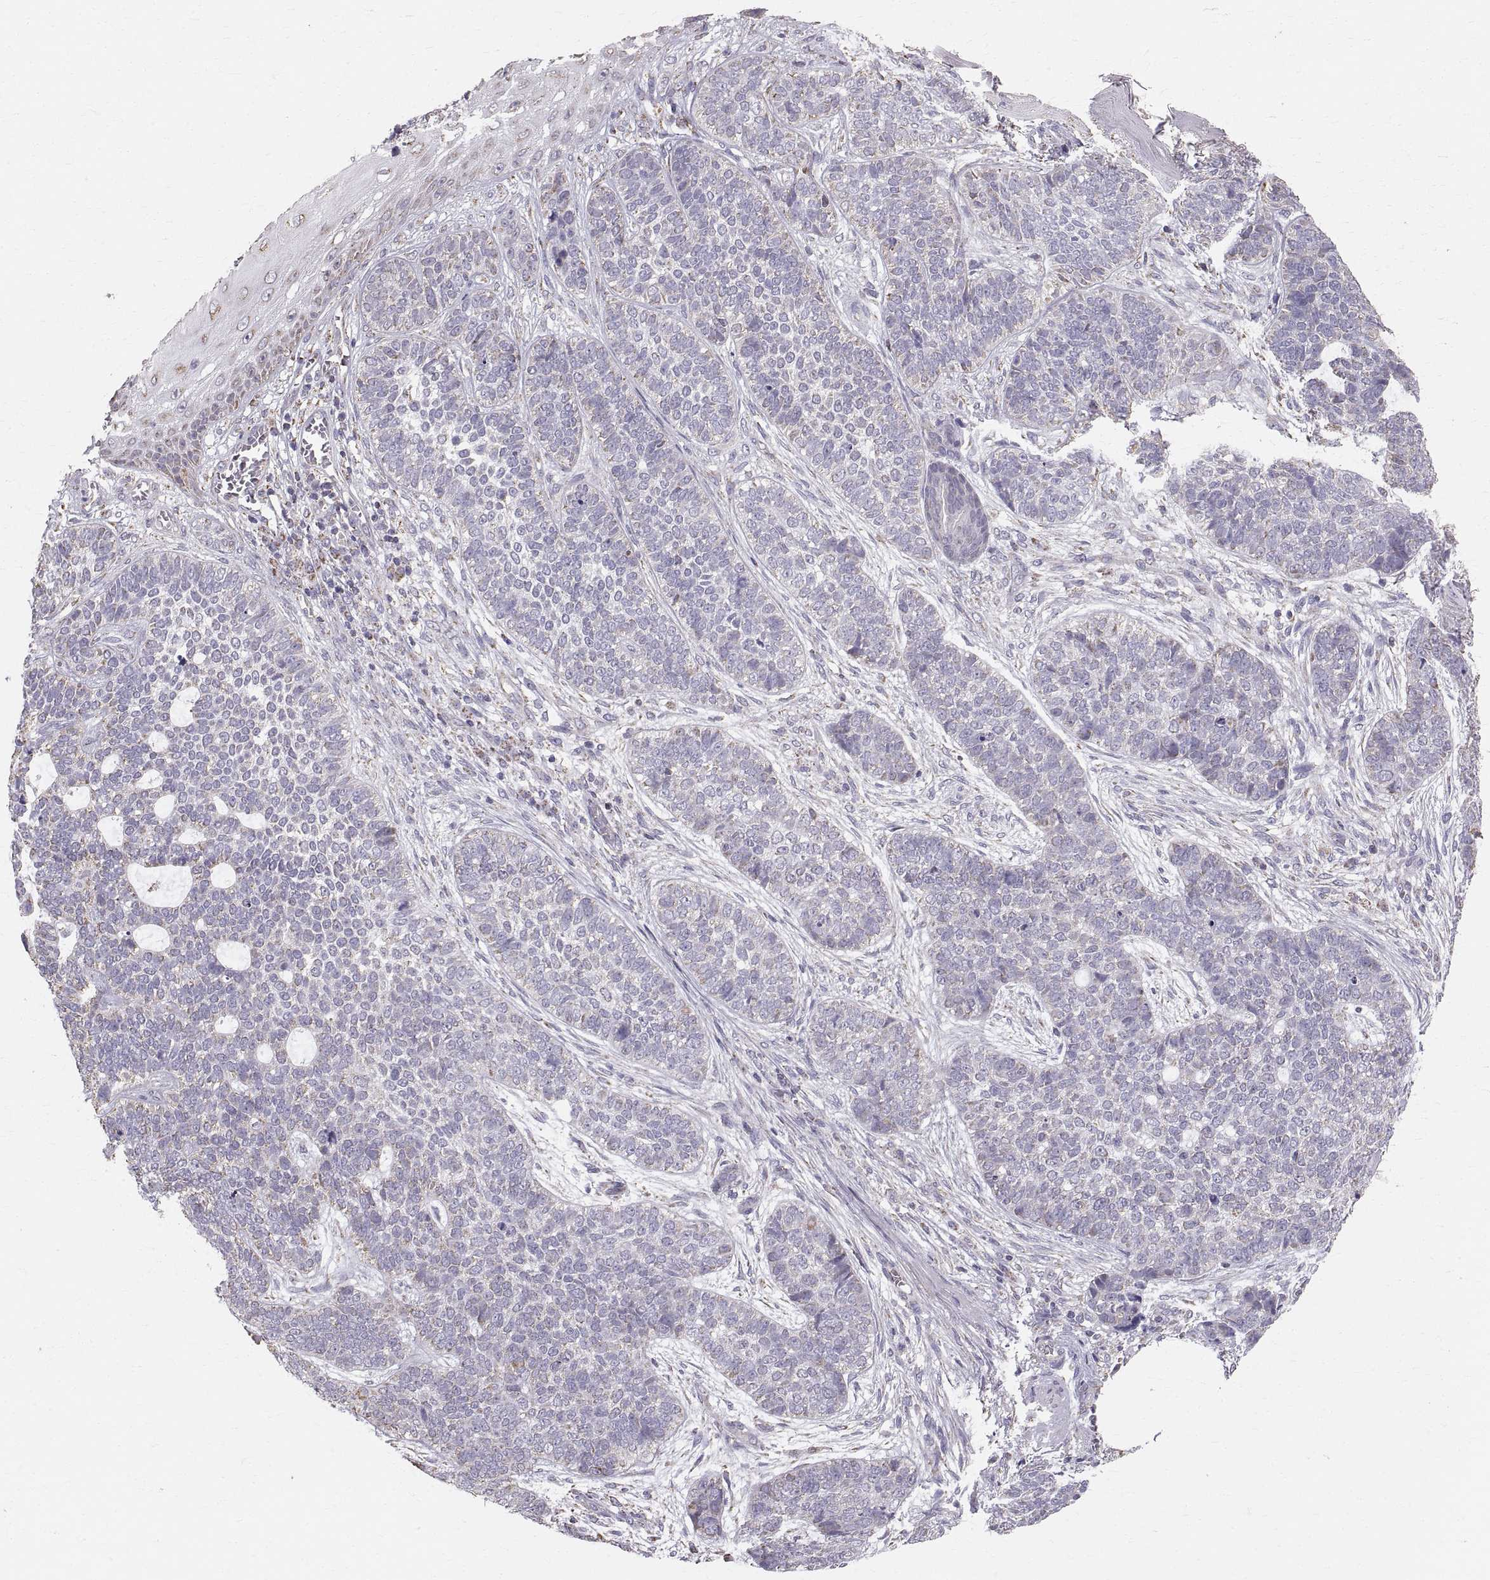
{"staining": {"intensity": "negative", "quantity": "none", "location": "none"}, "tissue": "skin cancer", "cell_type": "Tumor cells", "image_type": "cancer", "snomed": [{"axis": "morphology", "description": "Basal cell carcinoma"}, {"axis": "topography", "description": "Skin"}], "caption": "Human basal cell carcinoma (skin) stained for a protein using immunohistochemistry shows no expression in tumor cells.", "gene": "STMND1", "patient": {"sex": "female", "age": 69}}